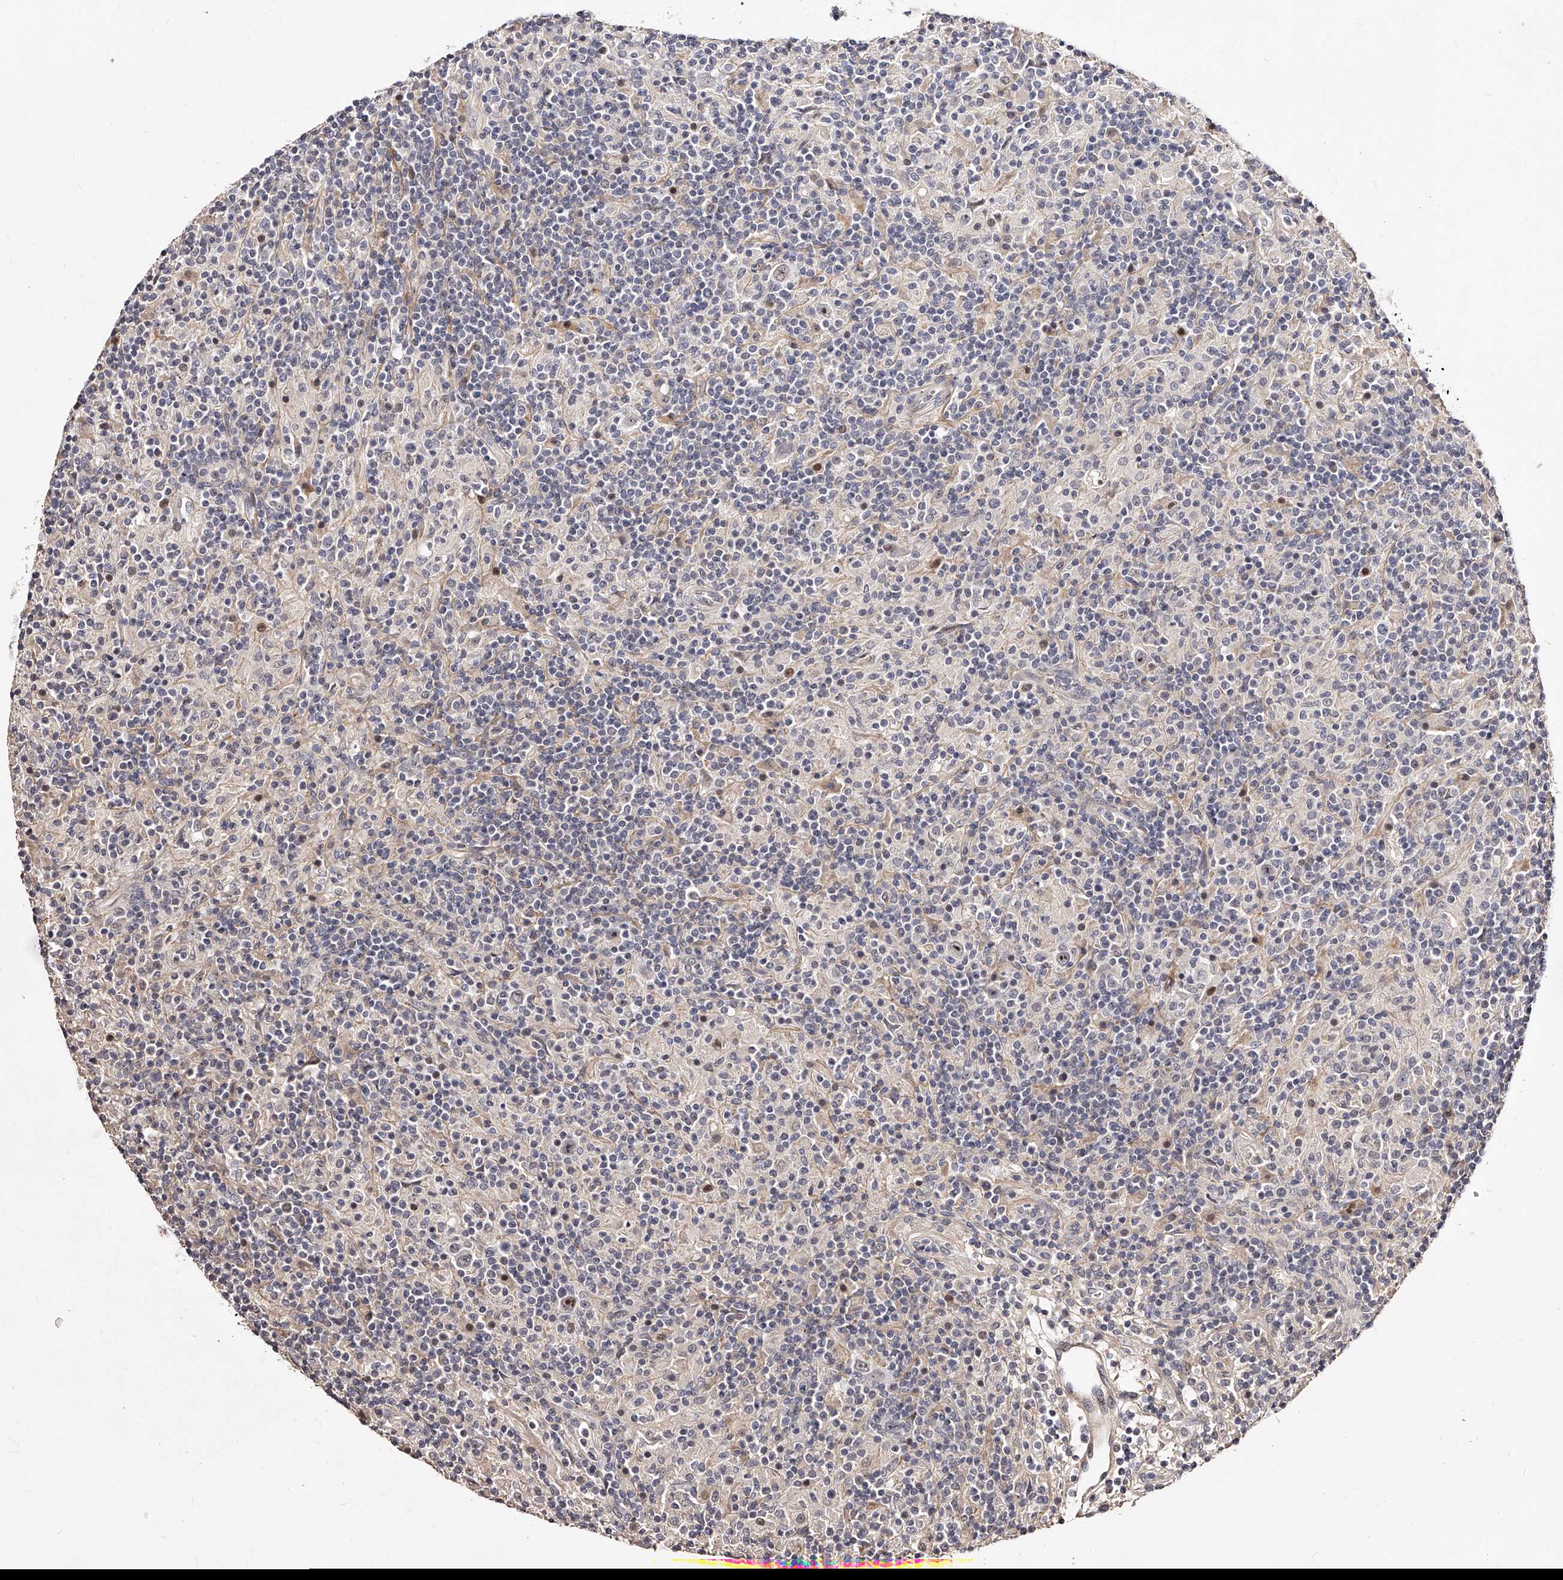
{"staining": {"intensity": "moderate", "quantity": ">75%", "location": "nuclear"}, "tissue": "lymphoma", "cell_type": "Tumor cells", "image_type": "cancer", "snomed": [{"axis": "morphology", "description": "Hodgkin's disease, NOS"}, {"axis": "topography", "description": "Lymph node"}], "caption": "Brown immunohistochemical staining in lymphoma reveals moderate nuclear expression in approximately >75% of tumor cells.", "gene": "ZNF502", "patient": {"sex": "male", "age": 70}}